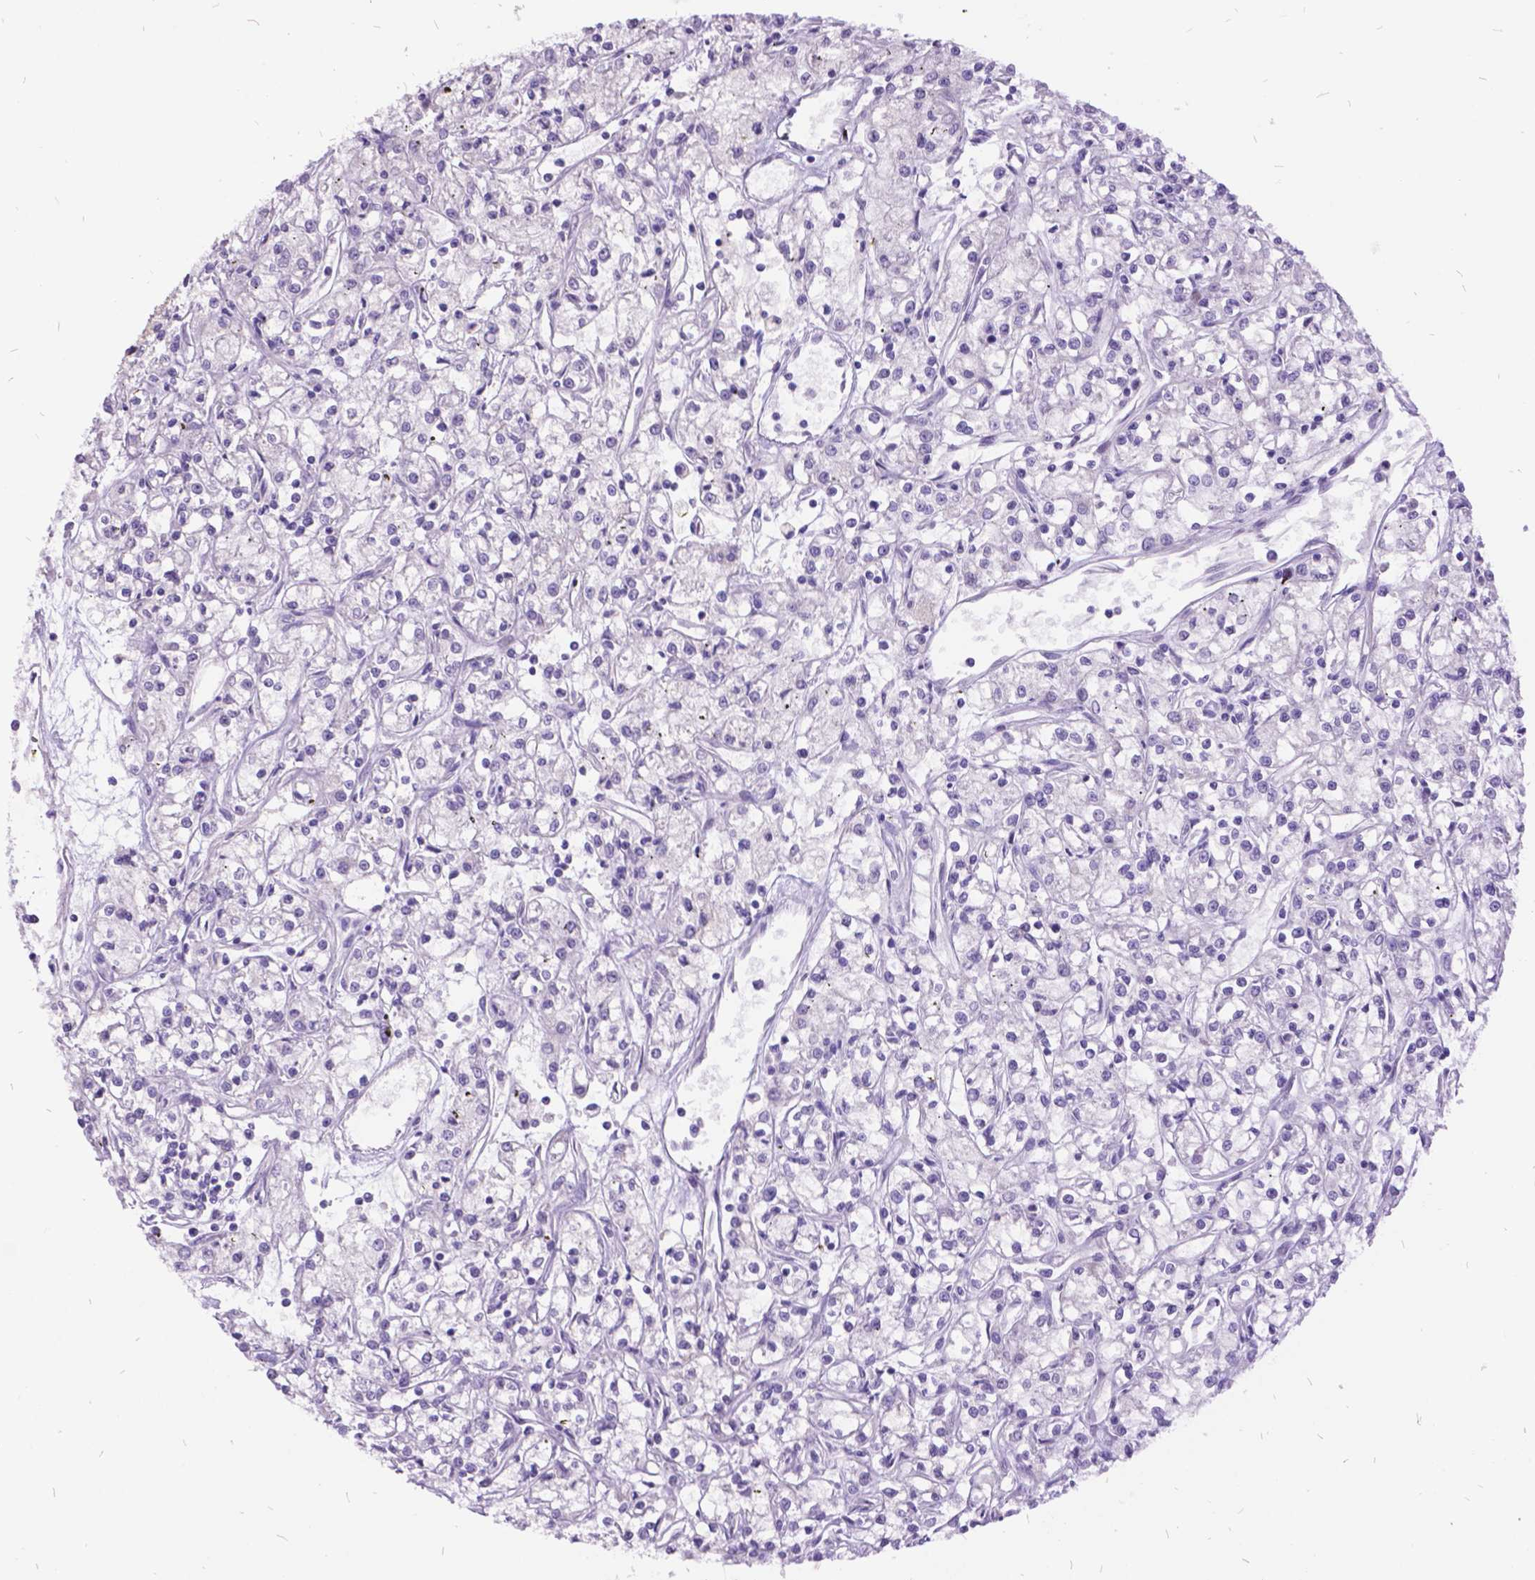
{"staining": {"intensity": "negative", "quantity": "none", "location": "none"}, "tissue": "renal cancer", "cell_type": "Tumor cells", "image_type": "cancer", "snomed": [{"axis": "morphology", "description": "Adenocarcinoma, NOS"}, {"axis": "topography", "description": "Kidney"}], "caption": "Immunohistochemical staining of renal adenocarcinoma shows no significant staining in tumor cells.", "gene": "ITGB6", "patient": {"sex": "female", "age": 59}}